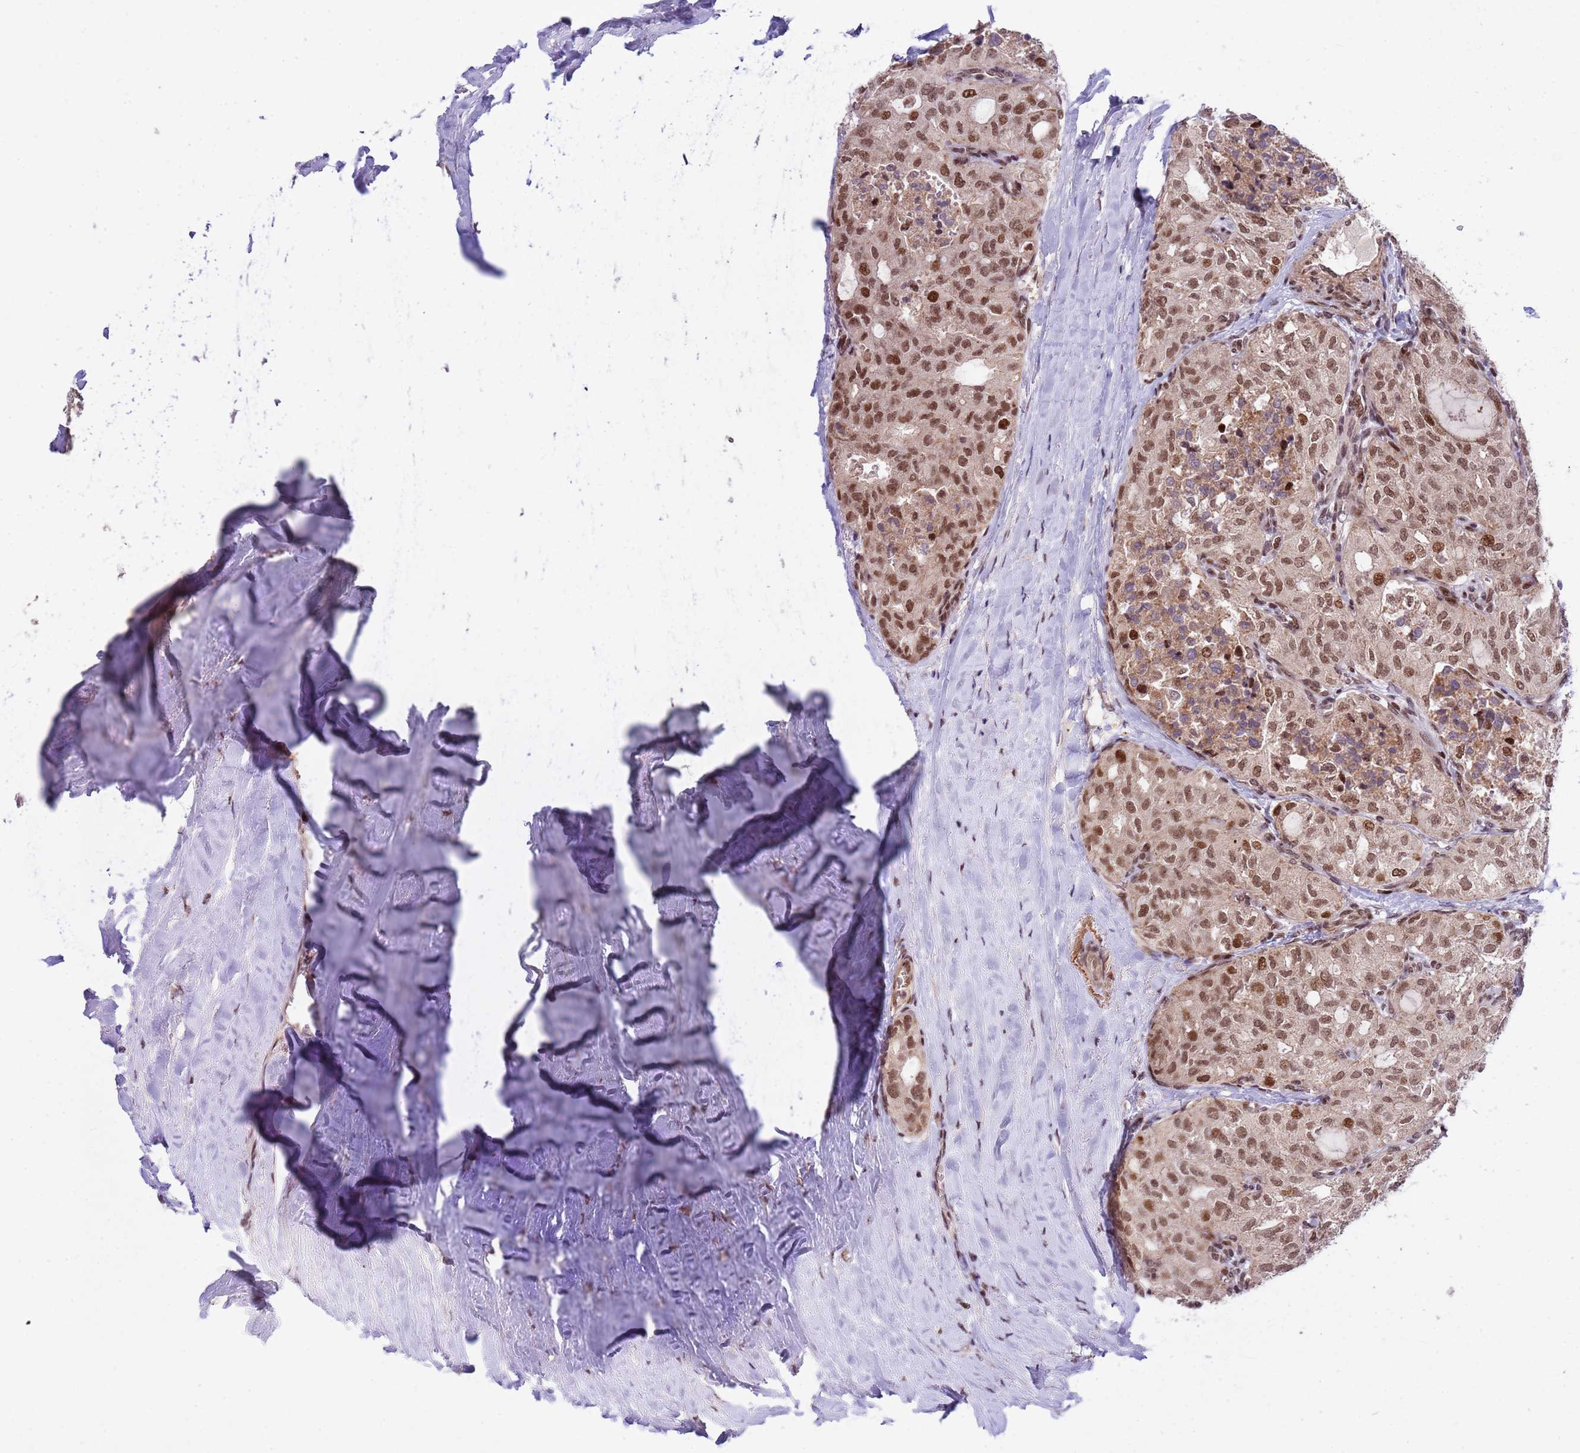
{"staining": {"intensity": "moderate", "quantity": ">75%", "location": "nuclear"}, "tissue": "thyroid cancer", "cell_type": "Tumor cells", "image_type": "cancer", "snomed": [{"axis": "morphology", "description": "Follicular adenoma carcinoma, NOS"}, {"axis": "topography", "description": "Thyroid gland"}], "caption": "Protein analysis of thyroid cancer (follicular adenoma carcinoma) tissue demonstrates moderate nuclear staining in about >75% of tumor cells.", "gene": "PPM1H", "patient": {"sex": "male", "age": 75}}